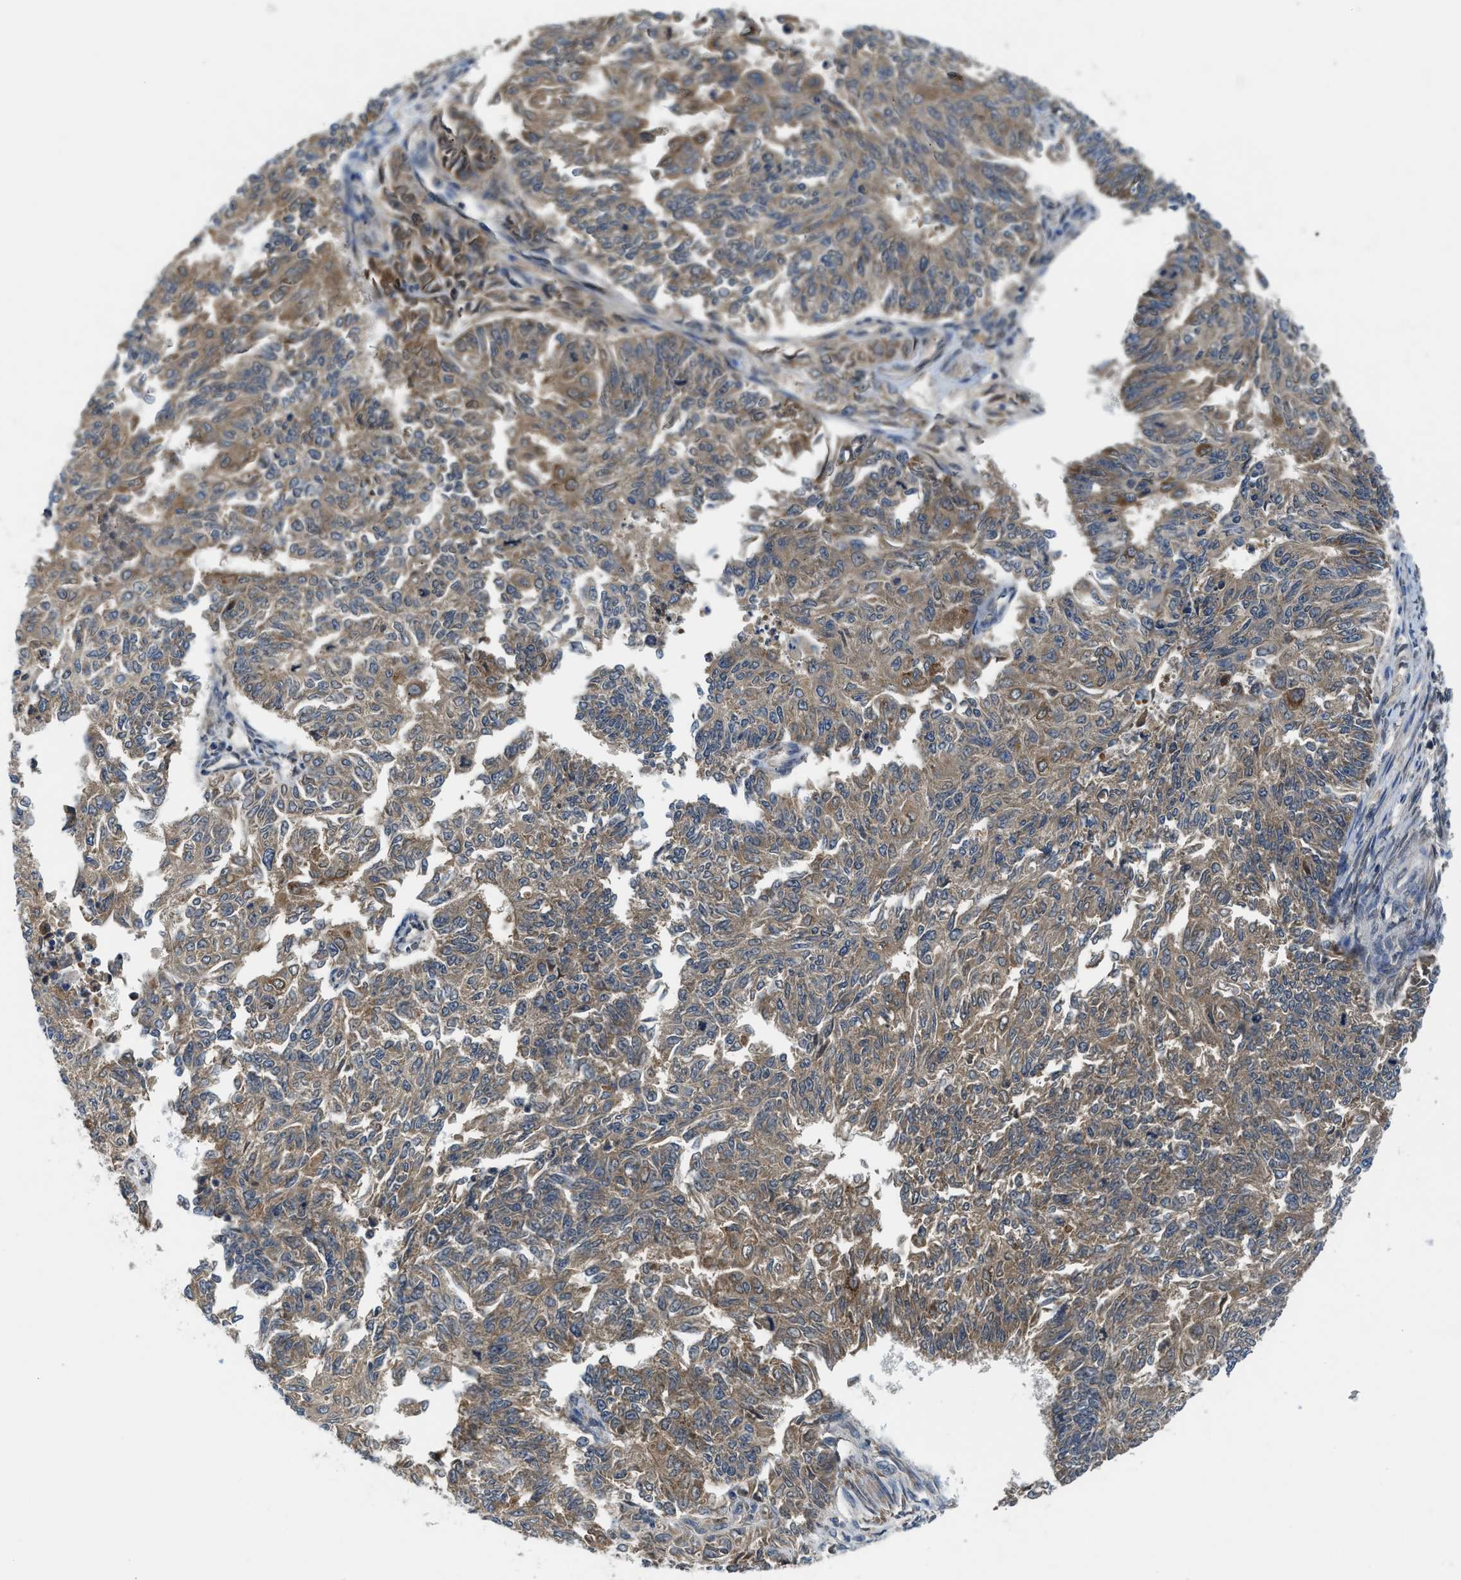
{"staining": {"intensity": "moderate", "quantity": ">75%", "location": "cytoplasmic/membranous"}, "tissue": "endometrial cancer", "cell_type": "Tumor cells", "image_type": "cancer", "snomed": [{"axis": "morphology", "description": "Adenocarcinoma, NOS"}, {"axis": "topography", "description": "Endometrium"}], "caption": "Brown immunohistochemical staining in human endometrial adenocarcinoma displays moderate cytoplasmic/membranous expression in approximately >75% of tumor cells.", "gene": "PAFAH2", "patient": {"sex": "female", "age": 32}}